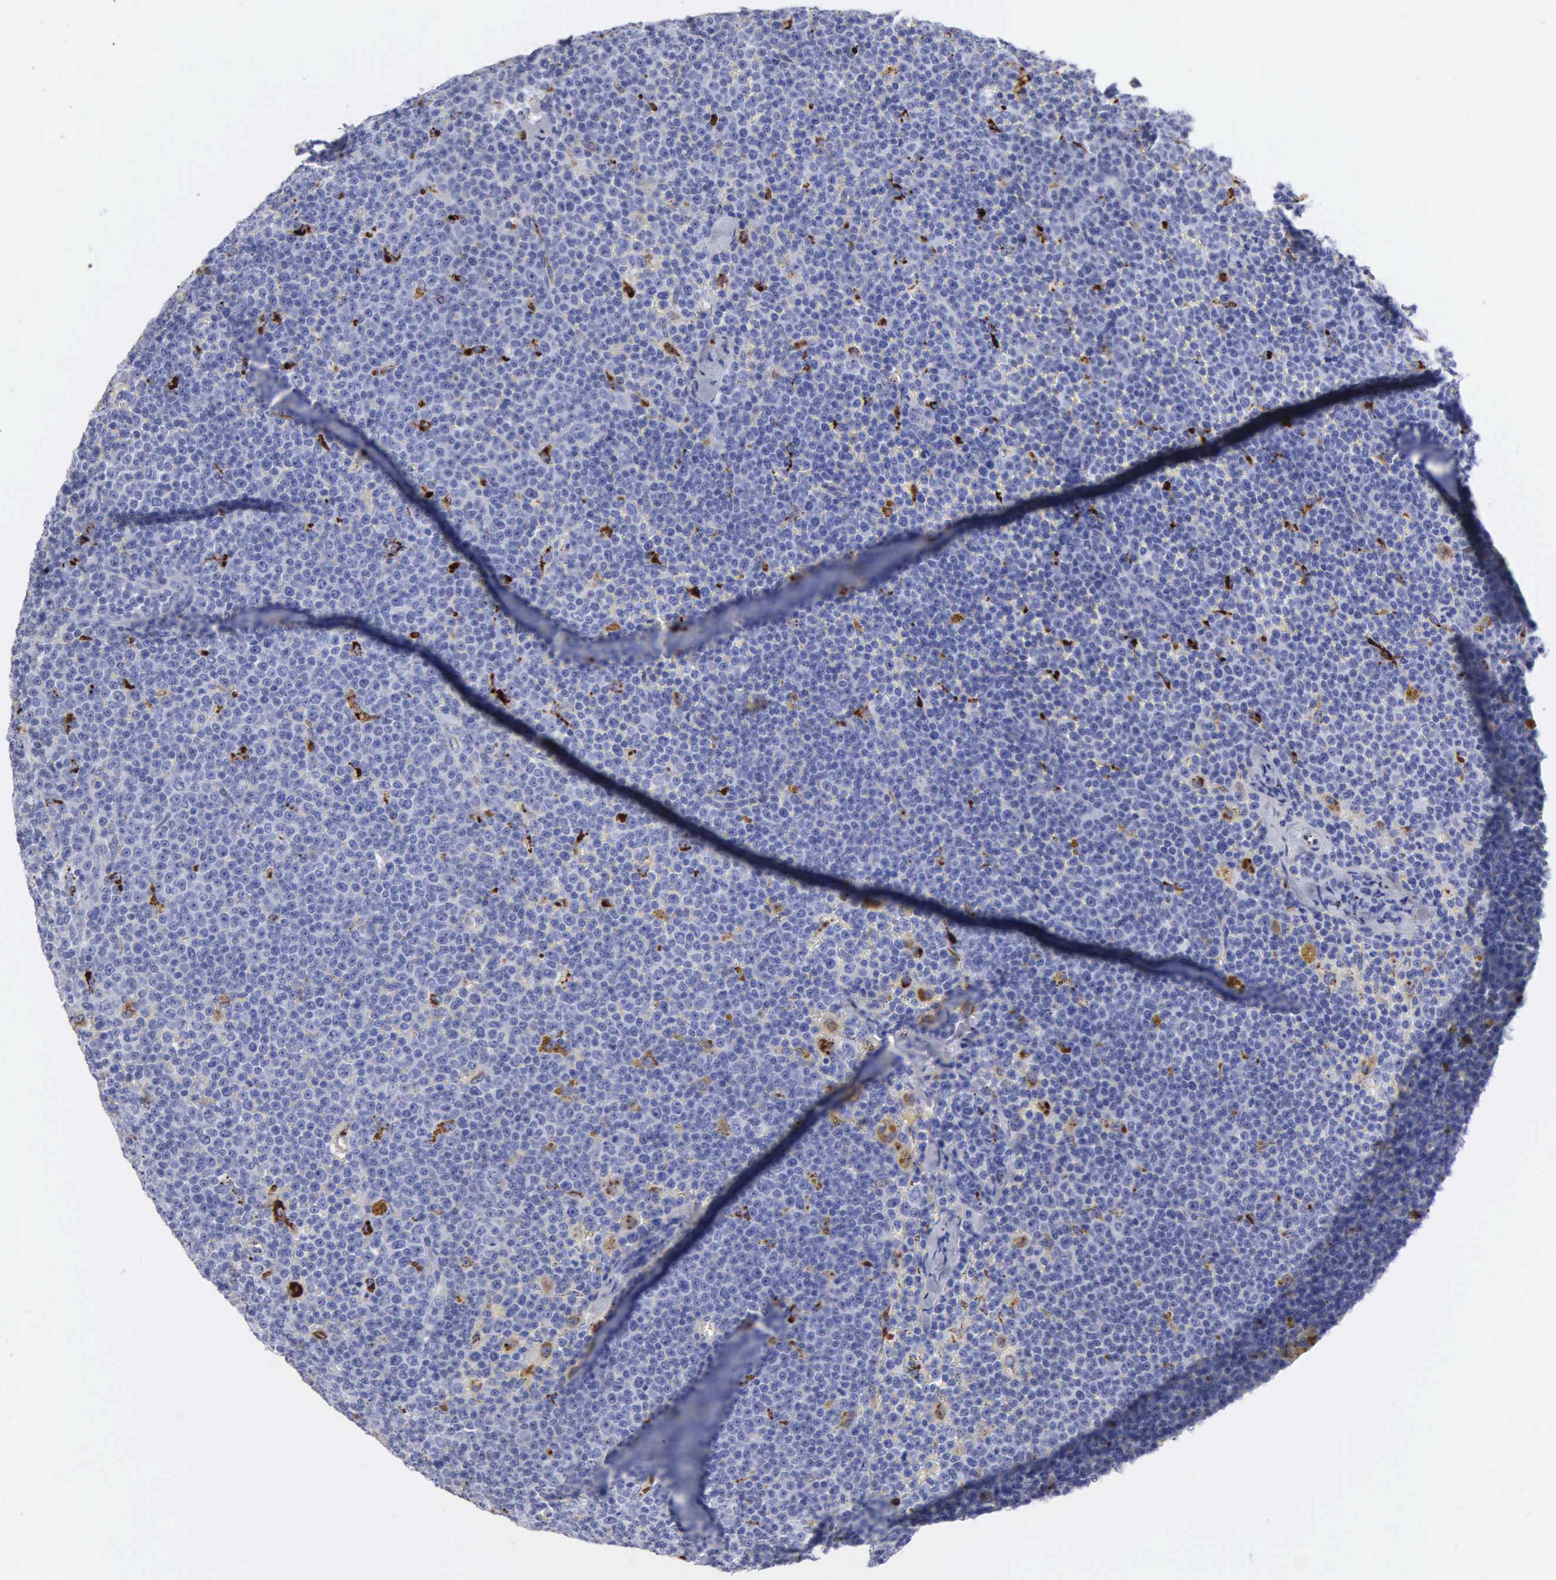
{"staining": {"intensity": "negative", "quantity": "none", "location": "none"}, "tissue": "lymphoma", "cell_type": "Tumor cells", "image_type": "cancer", "snomed": [{"axis": "morphology", "description": "Malignant lymphoma, non-Hodgkin's type, Low grade"}, {"axis": "topography", "description": "Lymph node"}], "caption": "Tumor cells are negative for protein expression in human malignant lymphoma, non-Hodgkin's type (low-grade).", "gene": "CTSL", "patient": {"sex": "male", "age": 50}}